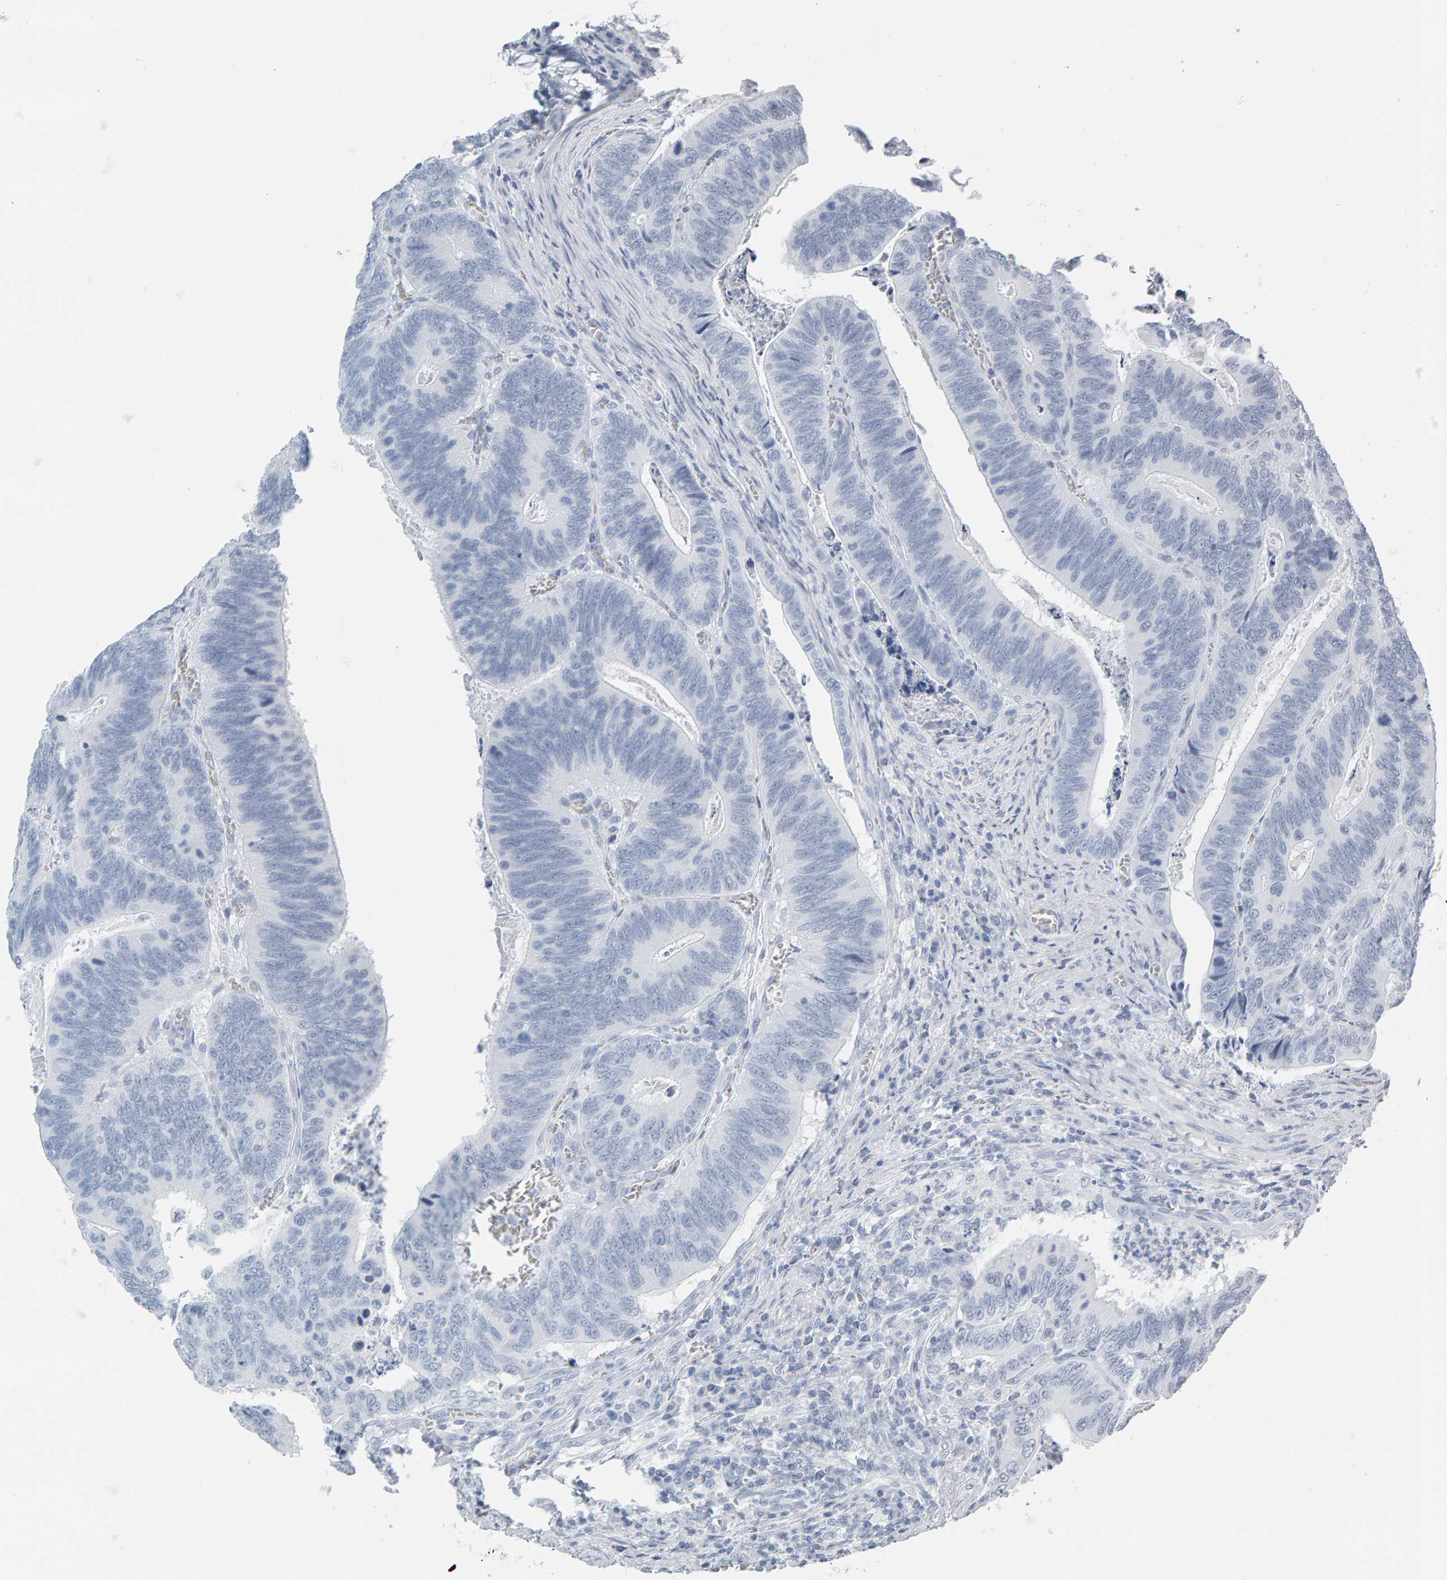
{"staining": {"intensity": "negative", "quantity": "none", "location": "none"}, "tissue": "colorectal cancer", "cell_type": "Tumor cells", "image_type": "cancer", "snomed": [{"axis": "morphology", "description": "Inflammation, NOS"}, {"axis": "morphology", "description": "Adenocarcinoma, NOS"}, {"axis": "topography", "description": "Colon"}], "caption": "Tumor cells show no significant positivity in colorectal adenocarcinoma.", "gene": "SPACA3", "patient": {"sex": "male", "age": 72}}